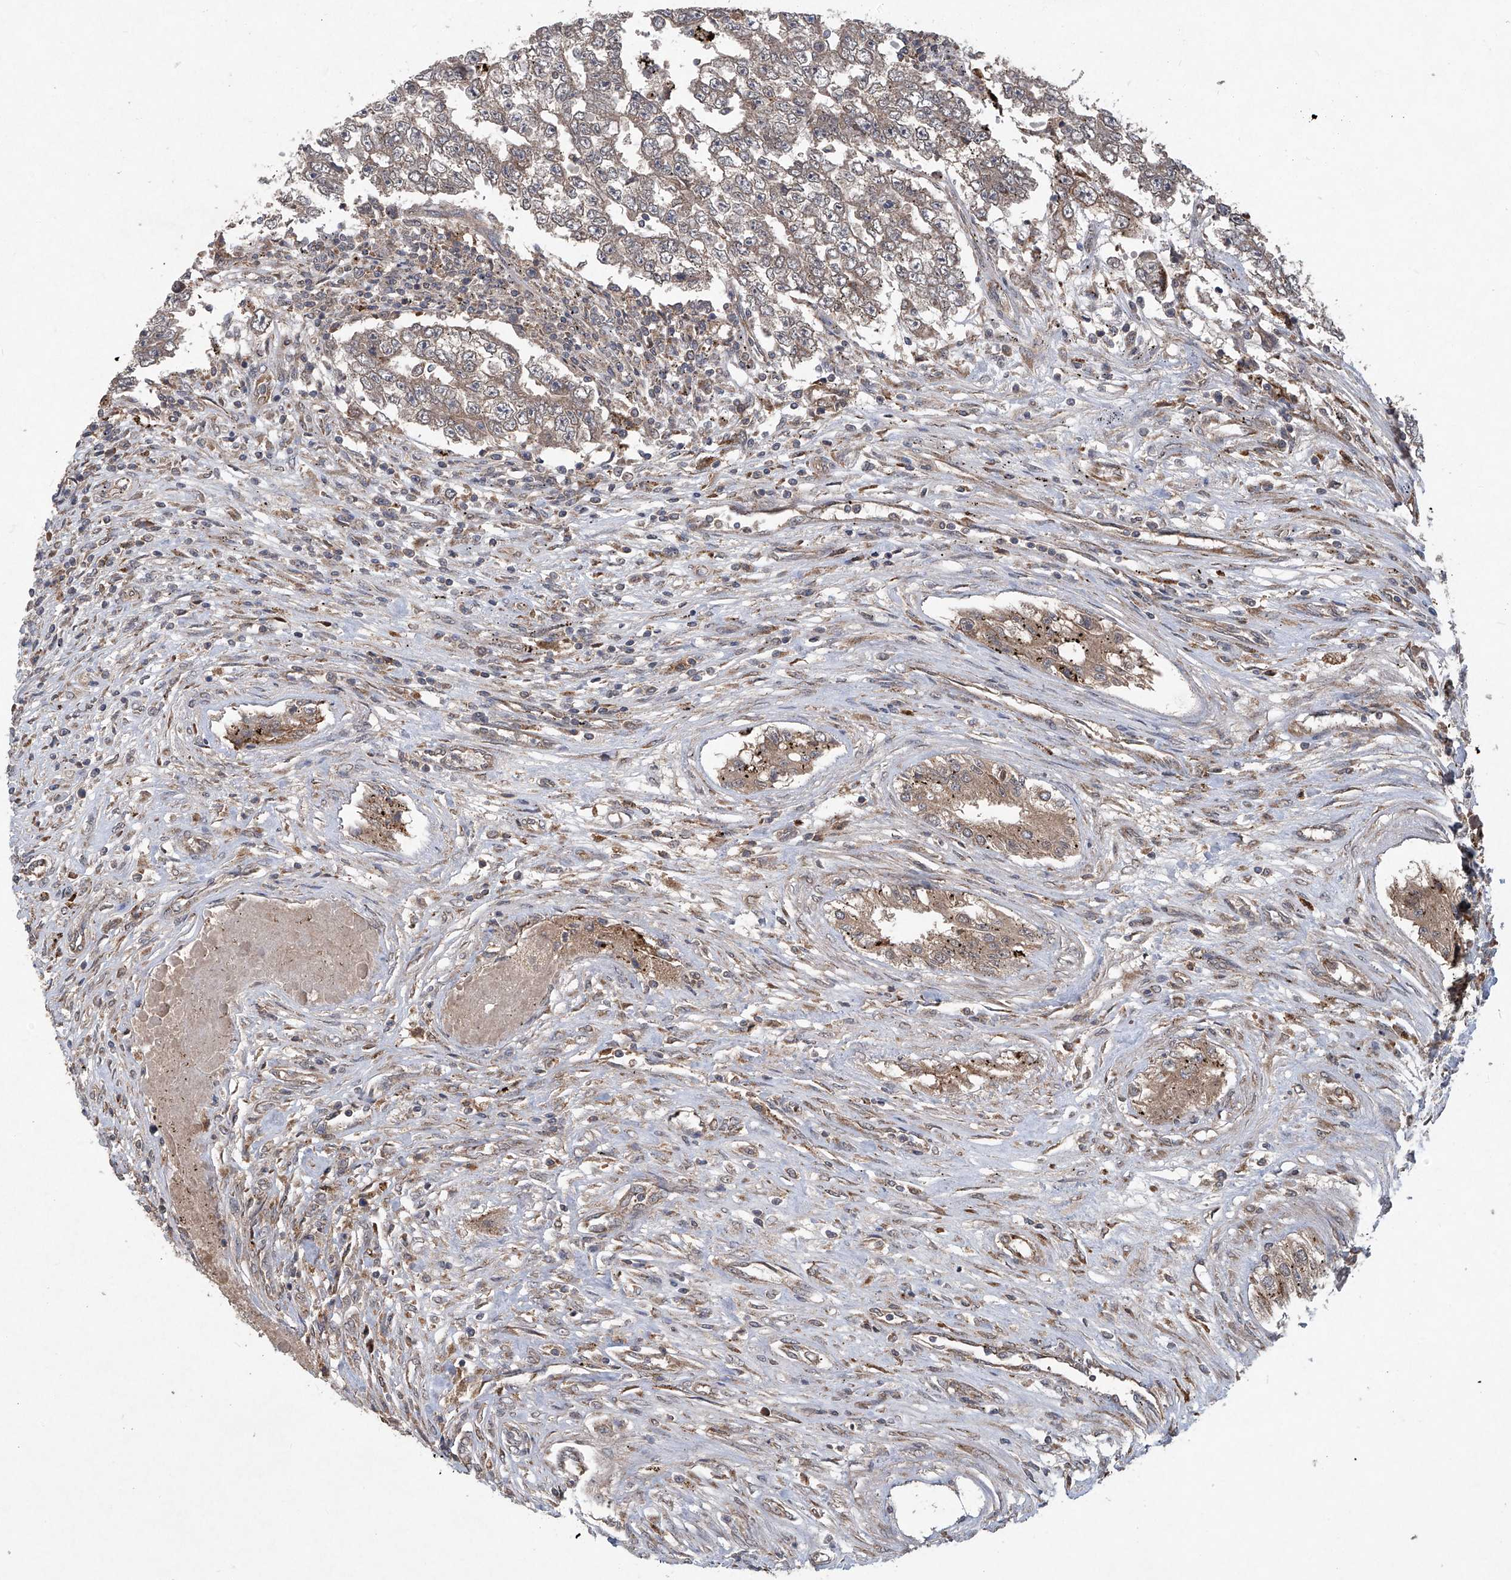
{"staining": {"intensity": "moderate", "quantity": ">75%", "location": "cytoplasmic/membranous"}, "tissue": "testis cancer", "cell_type": "Tumor cells", "image_type": "cancer", "snomed": [{"axis": "morphology", "description": "Carcinoma, Embryonal, NOS"}, {"axis": "topography", "description": "Testis"}], "caption": "IHC of testis embryonal carcinoma displays medium levels of moderate cytoplasmic/membranous staining in approximately >75% of tumor cells.", "gene": "SUMF2", "patient": {"sex": "male", "age": 25}}